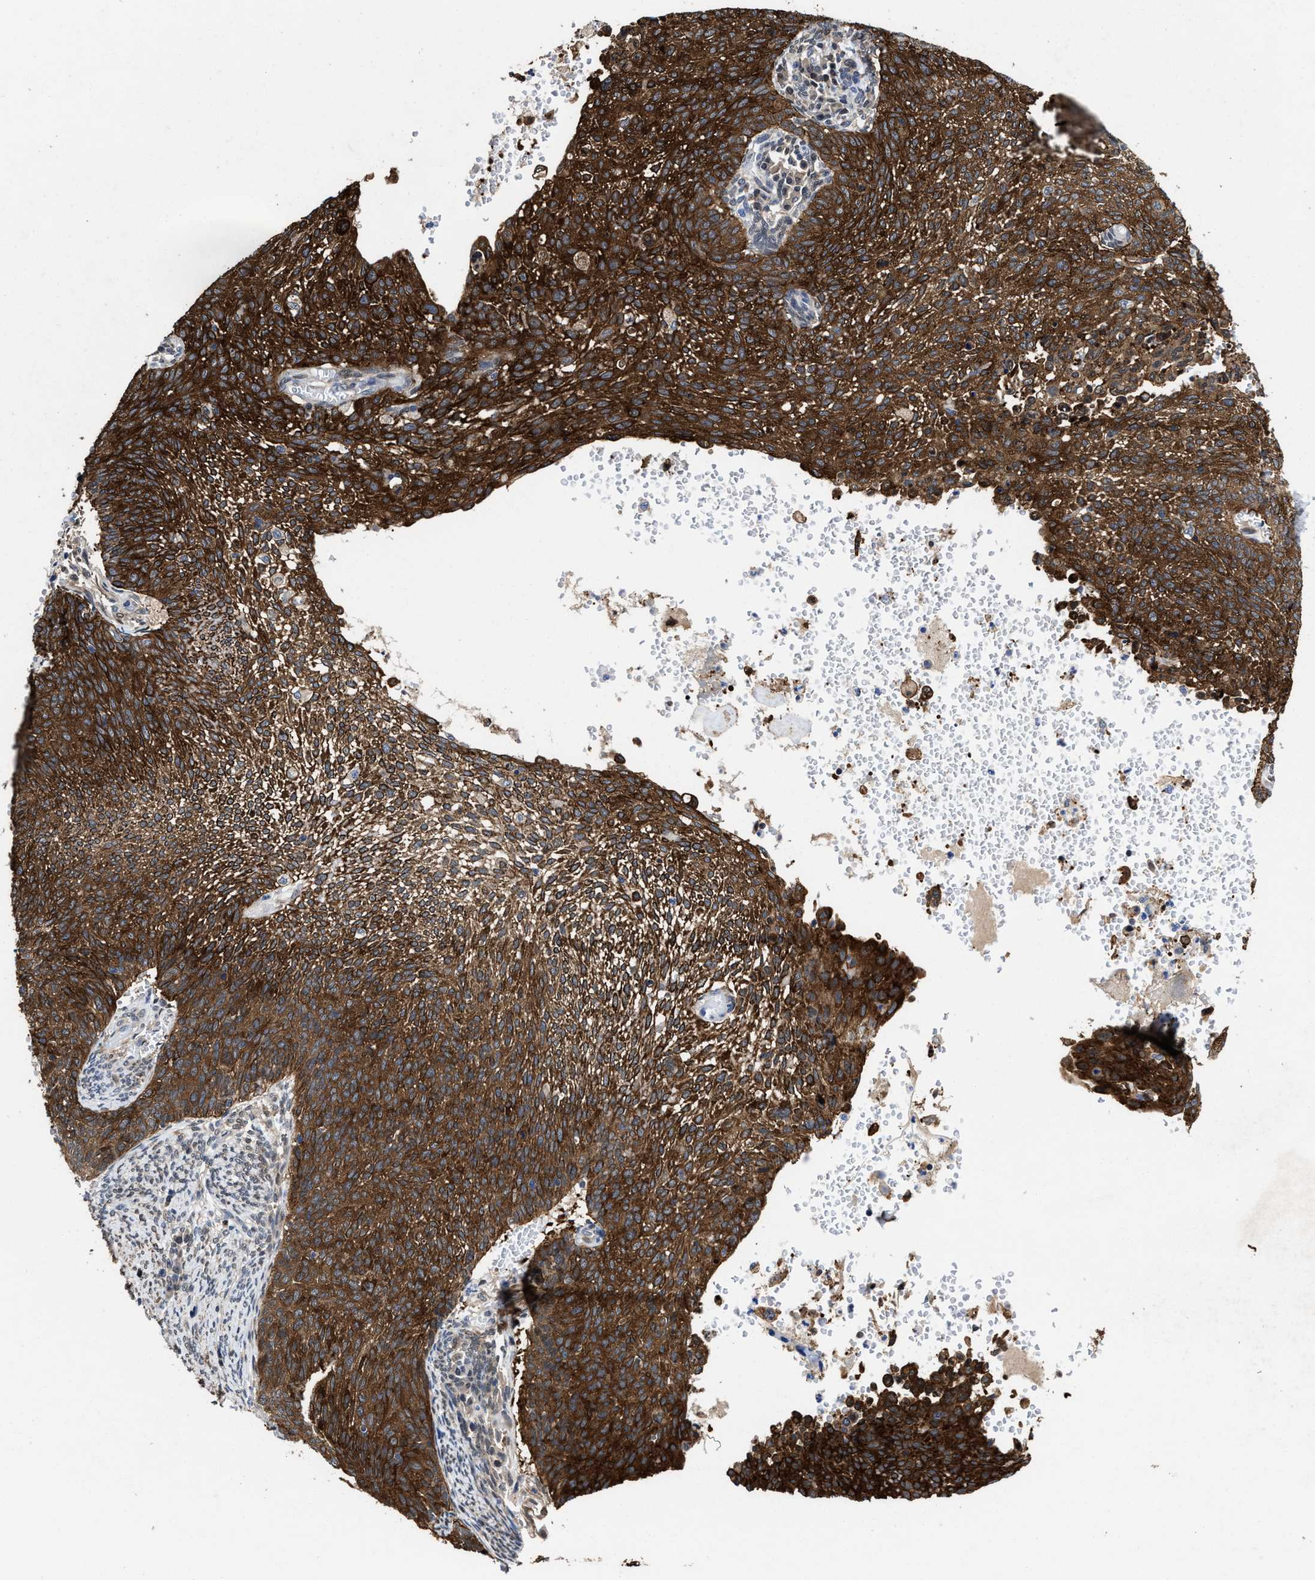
{"staining": {"intensity": "strong", "quantity": ">75%", "location": "cytoplasmic/membranous"}, "tissue": "cervical cancer", "cell_type": "Tumor cells", "image_type": "cancer", "snomed": [{"axis": "morphology", "description": "Squamous cell carcinoma, NOS"}, {"axis": "topography", "description": "Cervix"}], "caption": "DAB (3,3'-diaminobenzidine) immunohistochemical staining of human cervical squamous cell carcinoma displays strong cytoplasmic/membranous protein positivity in about >75% of tumor cells. (DAB IHC, brown staining for protein, blue staining for nuclei).", "gene": "KIF12", "patient": {"sex": "female", "age": 70}}